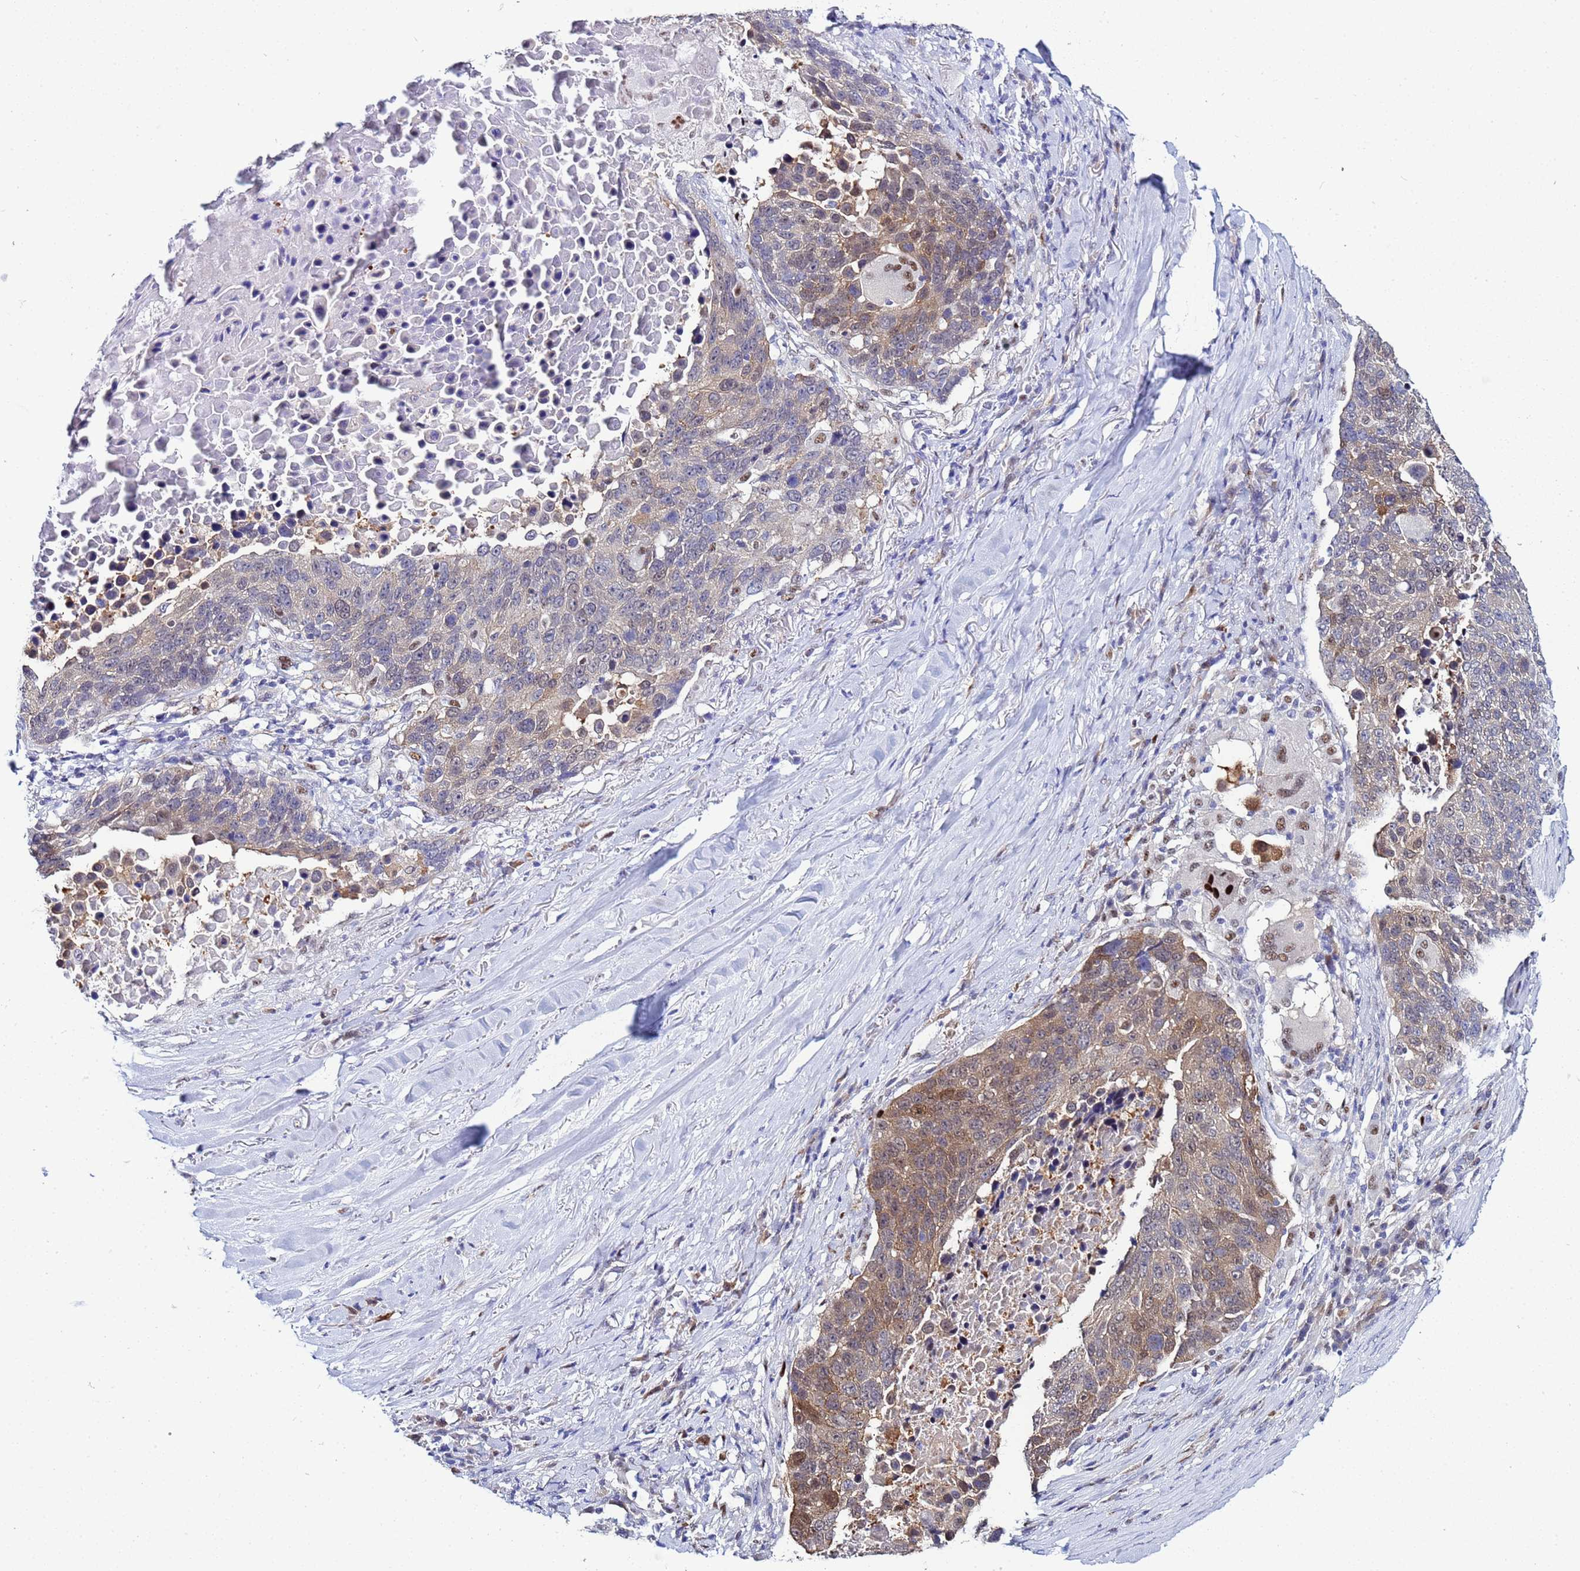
{"staining": {"intensity": "moderate", "quantity": "25%-75%", "location": "cytoplasmic/membranous"}, "tissue": "lung cancer", "cell_type": "Tumor cells", "image_type": "cancer", "snomed": [{"axis": "morphology", "description": "Normal tissue, NOS"}, {"axis": "morphology", "description": "Squamous cell carcinoma, NOS"}, {"axis": "topography", "description": "Lymph node"}, {"axis": "topography", "description": "Lung"}], "caption": "This is a photomicrograph of IHC staining of lung cancer, which shows moderate positivity in the cytoplasmic/membranous of tumor cells.", "gene": "SLC25A37", "patient": {"sex": "male", "age": 66}}